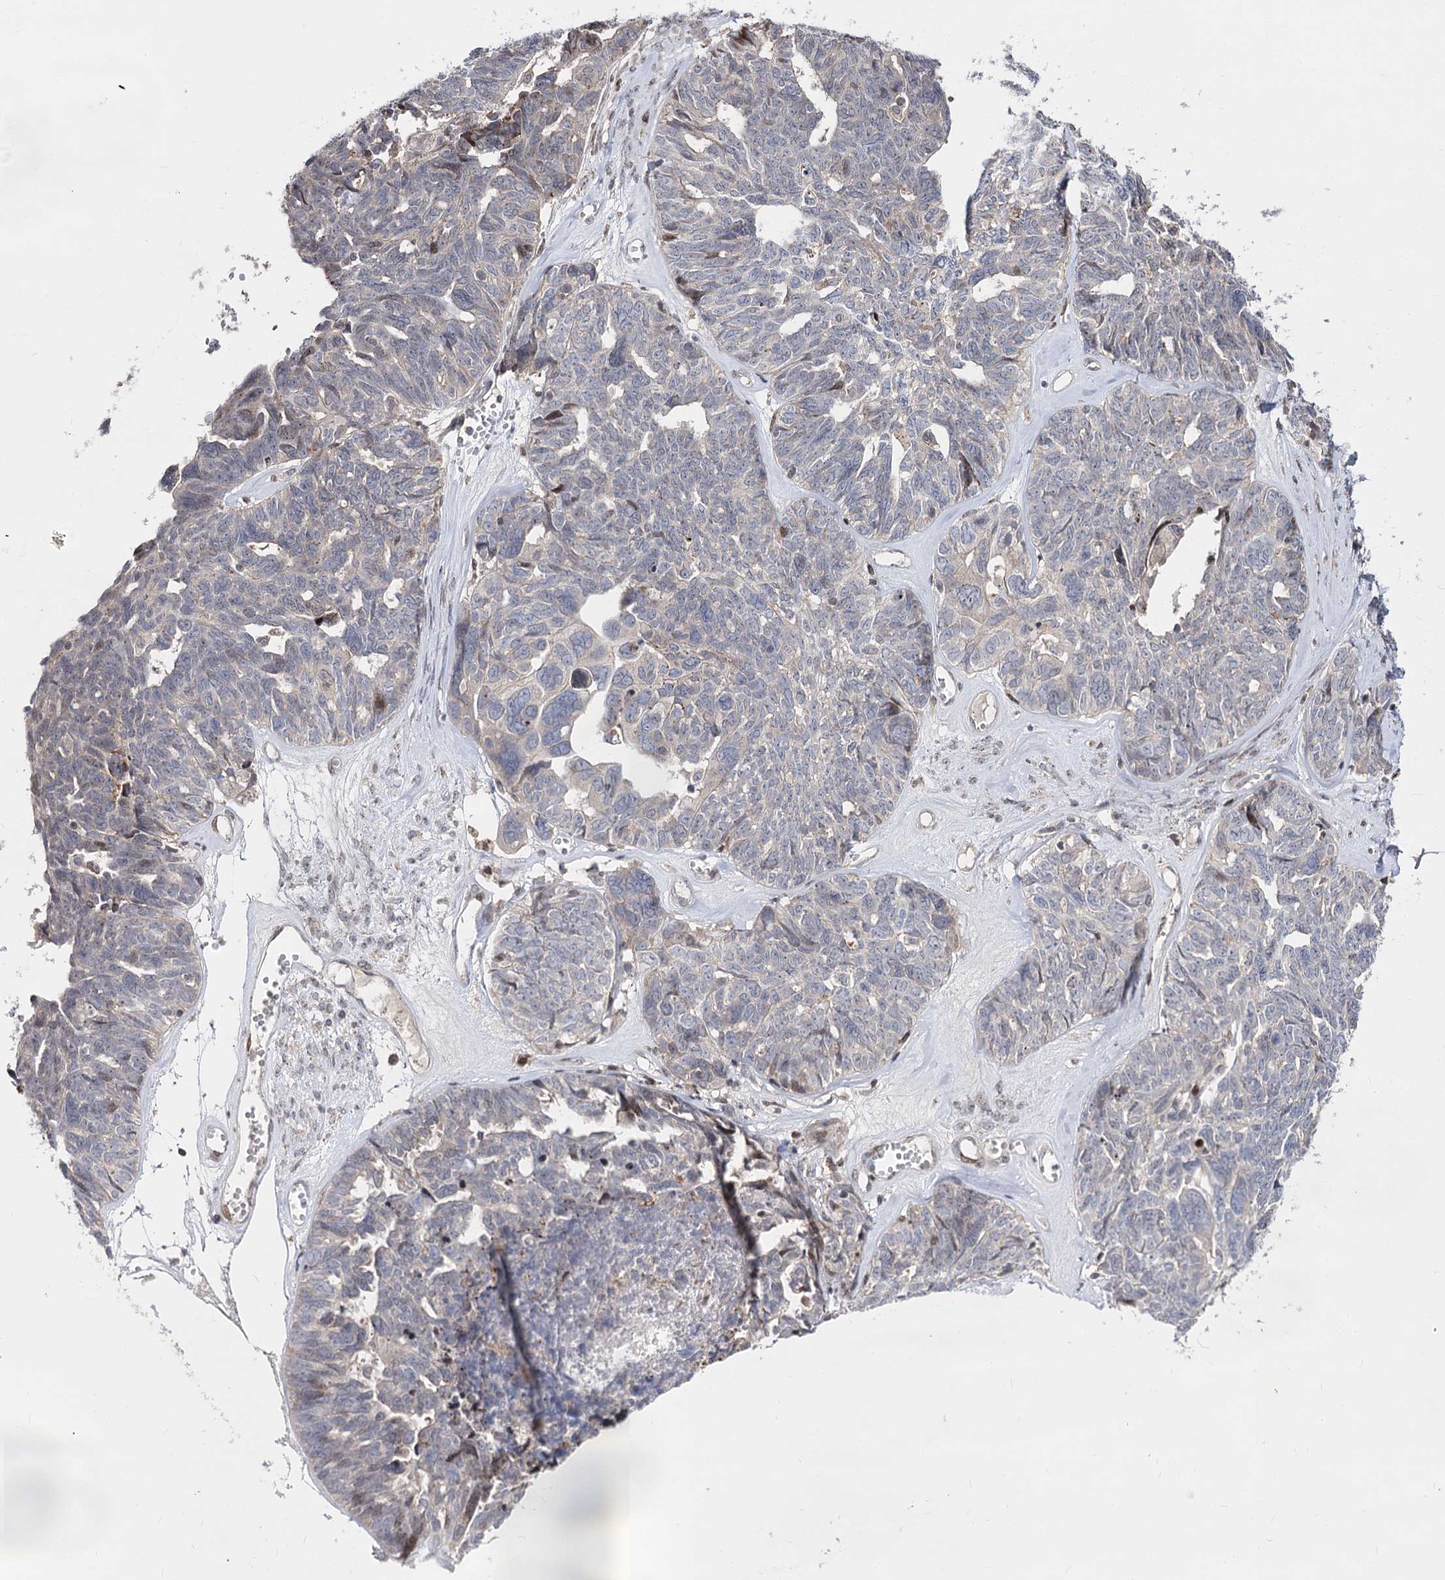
{"staining": {"intensity": "negative", "quantity": "none", "location": "none"}, "tissue": "ovarian cancer", "cell_type": "Tumor cells", "image_type": "cancer", "snomed": [{"axis": "morphology", "description": "Cystadenocarcinoma, serous, NOS"}, {"axis": "topography", "description": "Ovary"}], "caption": "A histopathology image of ovarian serous cystadenocarcinoma stained for a protein shows no brown staining in tumor cells.", "gene": "ZFYVE27", "patient": {"sex": "female", "age": 79}}